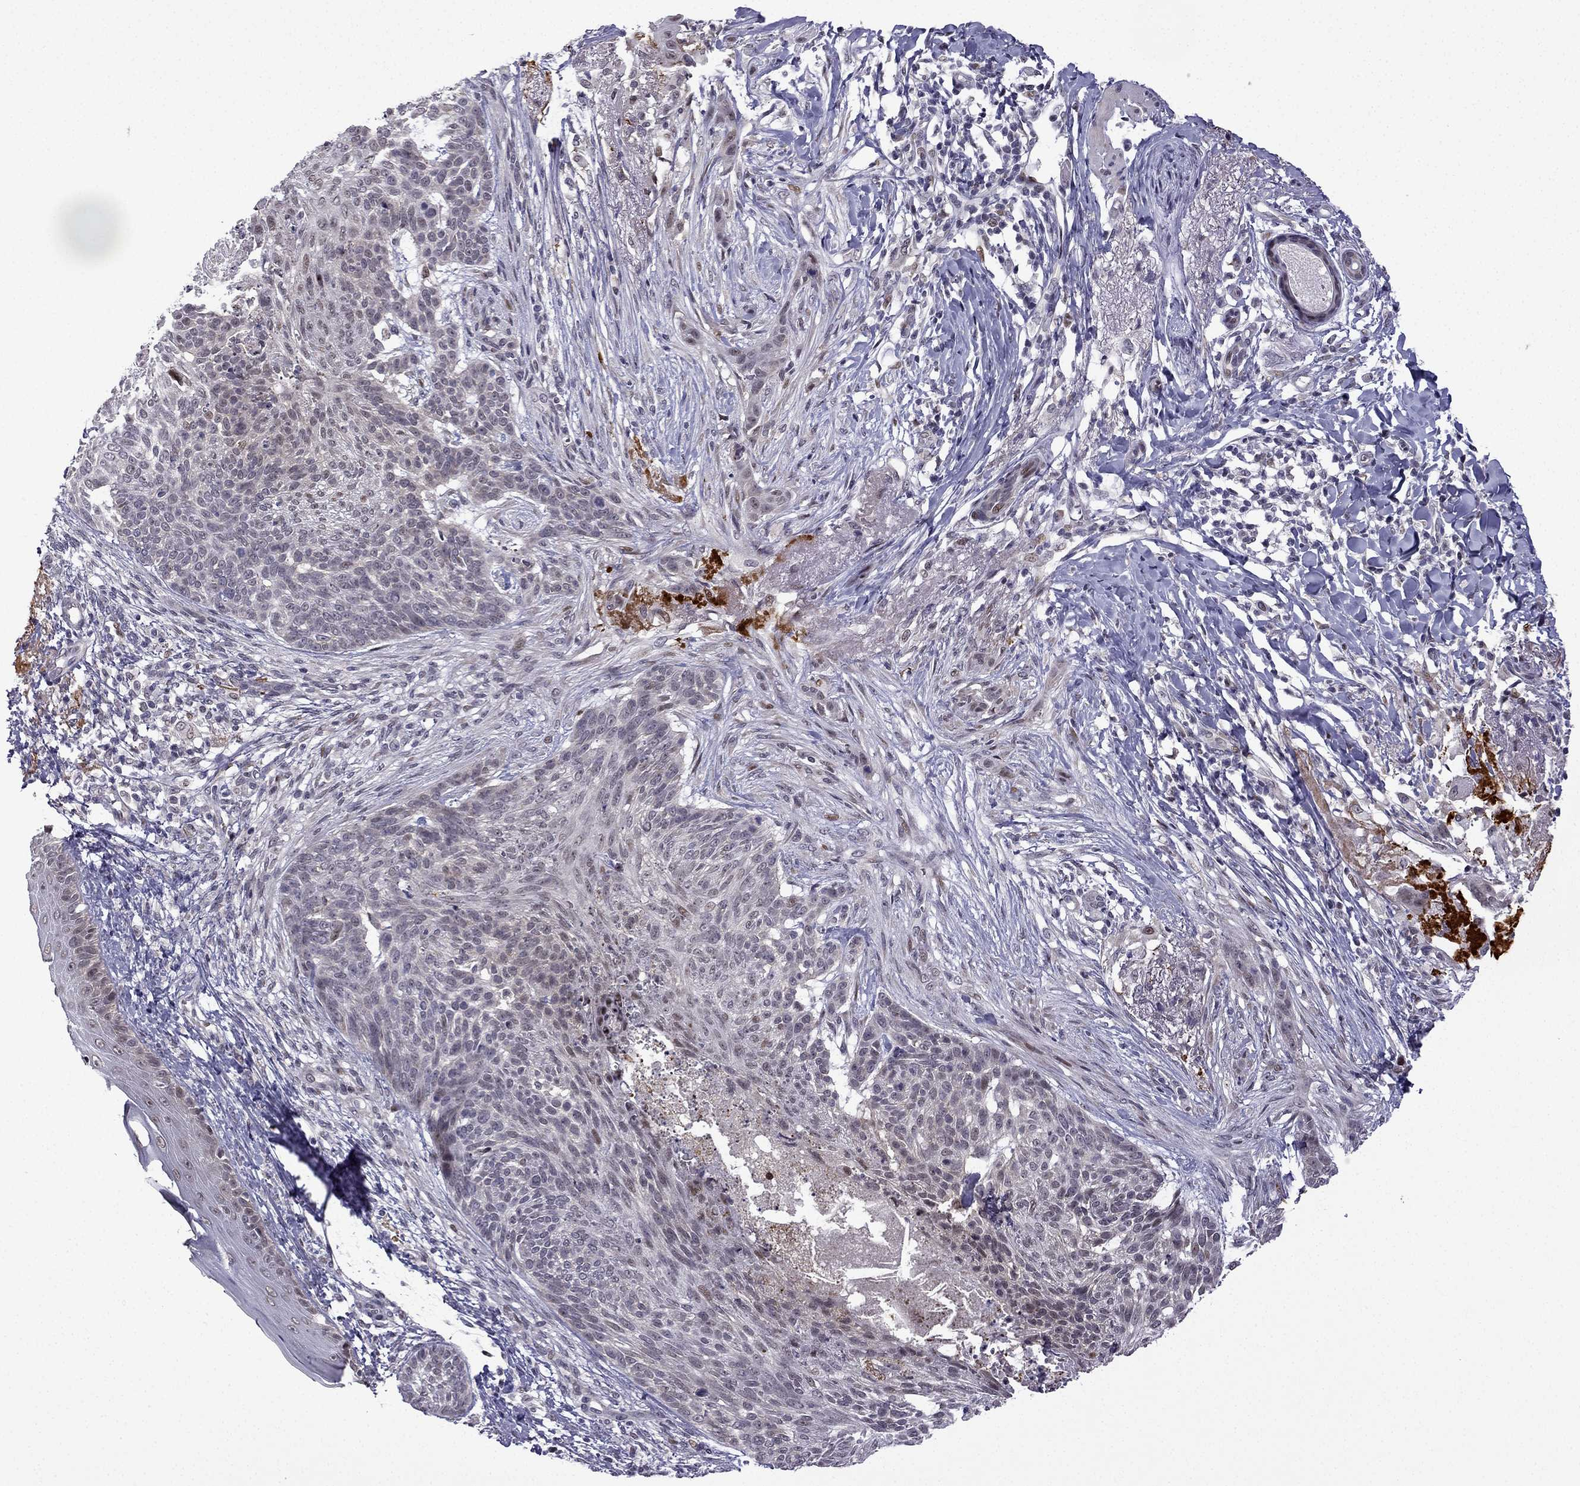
{"staining": {"intensity": "weak", "quantity": "<25%", "location": "nuclear"}, "tissue": "skin cancer", "cell_type": "Tumor cells", "image_type": "cancer", "snomed": [{"axis": "morphology", "description": "Normal tissue, NOS"}, {"axis": "morphology", "description": "Basal cell carcinoma"}, {"axis": "topography", "description": "Skin"}], "caption": "This photomicrograph is of basal cell carcinoma (skin) stained with immunohistochemistry (IHC) to label a protein in brown with the nuclei are counter-stained blue. There is no expression in tumor cells. (Brightfield microscopy of DAB (3,3'-diaminobenzidine) IHC at high magnification).", "gene": "FGF3", "patient": {"sex": "male", "age": 84}}